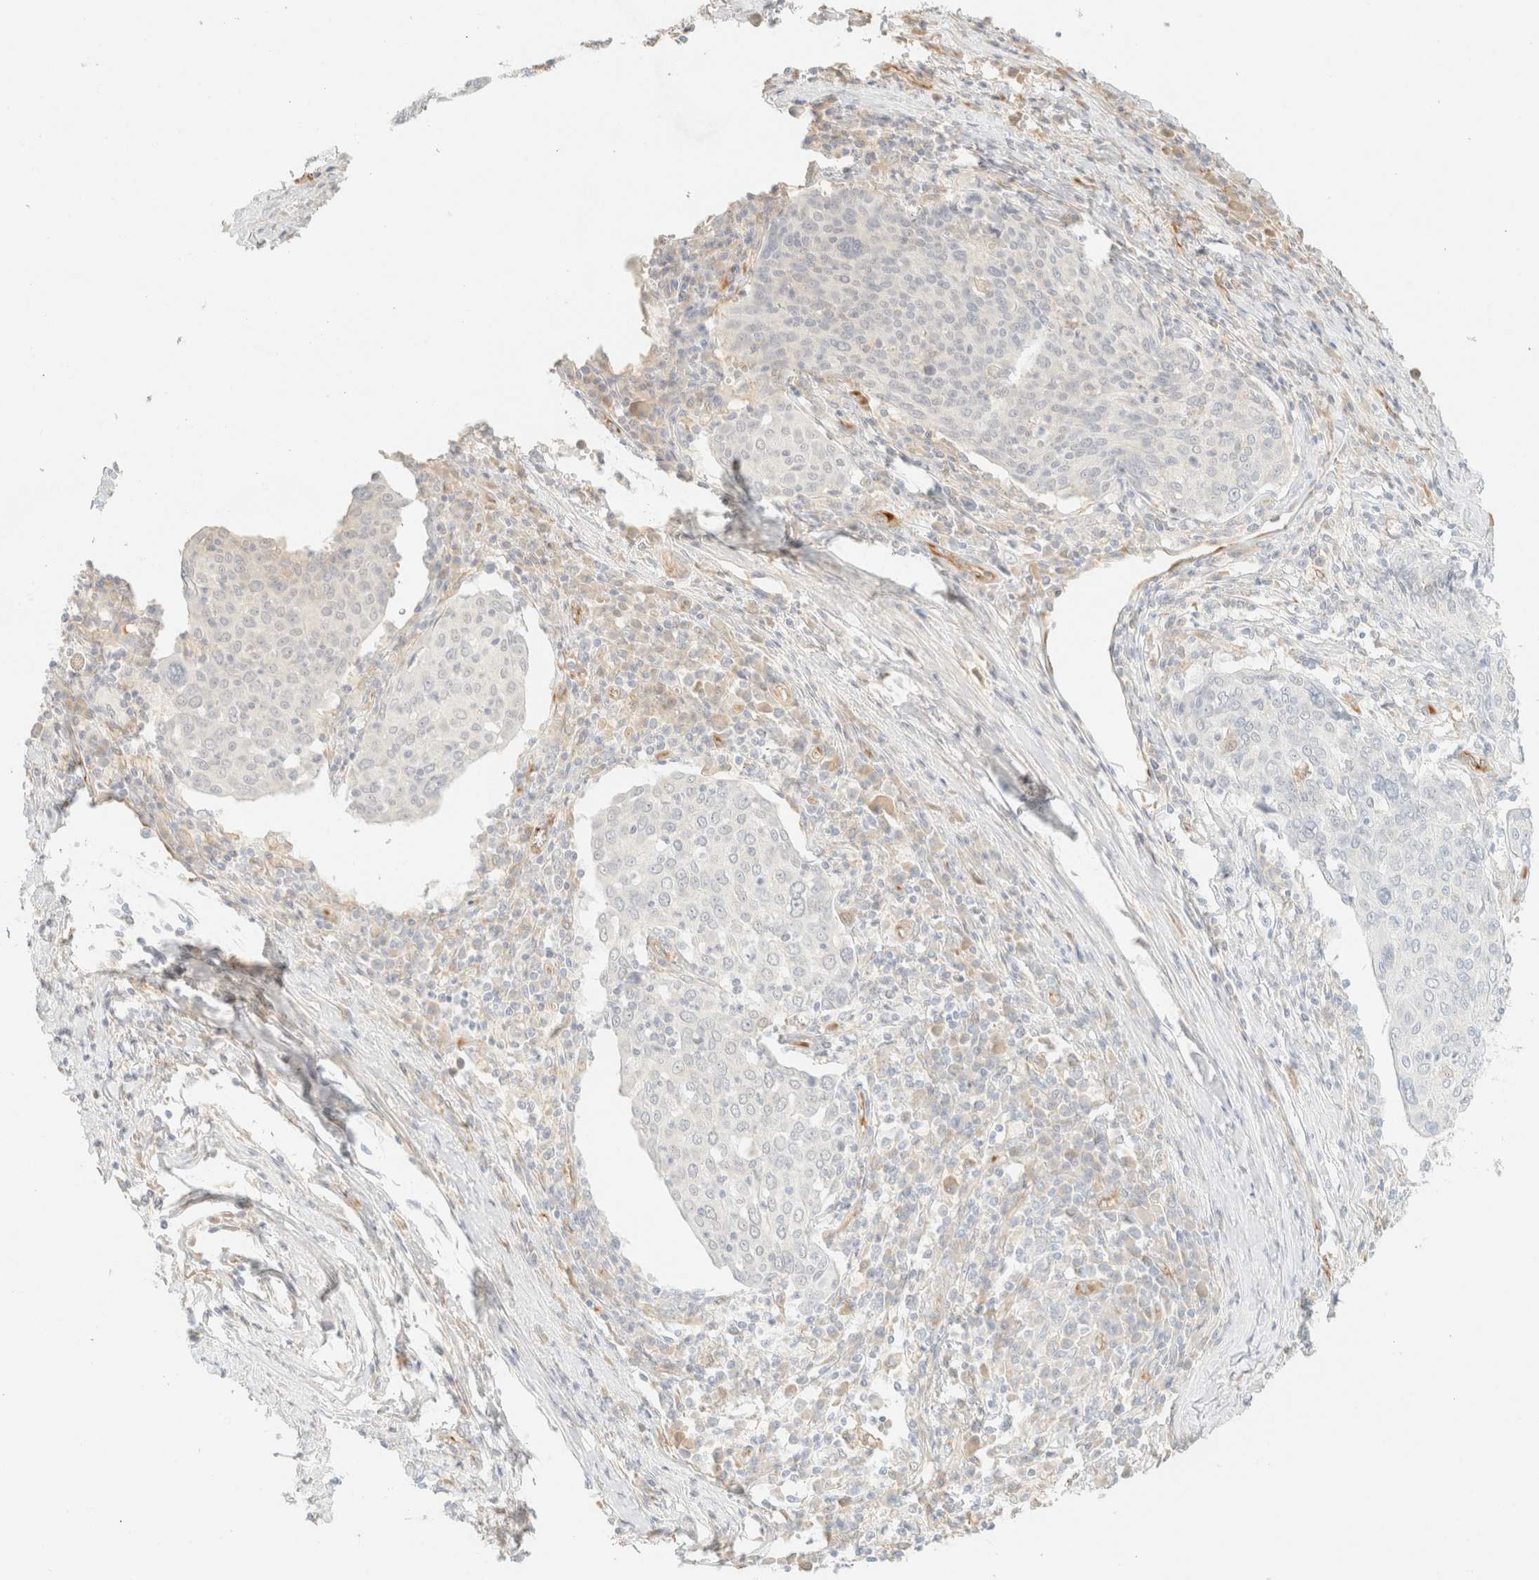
{"staining": {"intensity": "negative", "quantity": "none", "location": "none"}, "tissue": "cervical cancer", "cell_type": "Tumor cells", "image_type": "cancer", "snomed": [{"axis": "morphology", "description": "Squamous cell carcinoma, NOS"}, {"axis": "topography", "description": "Cervix"}], "caption": "There is no significant staining in tumor cells of cervical squamous cell carcinoma.", "gene": "SPARCL1", "patient": {"sex": "female", "age": 40}}